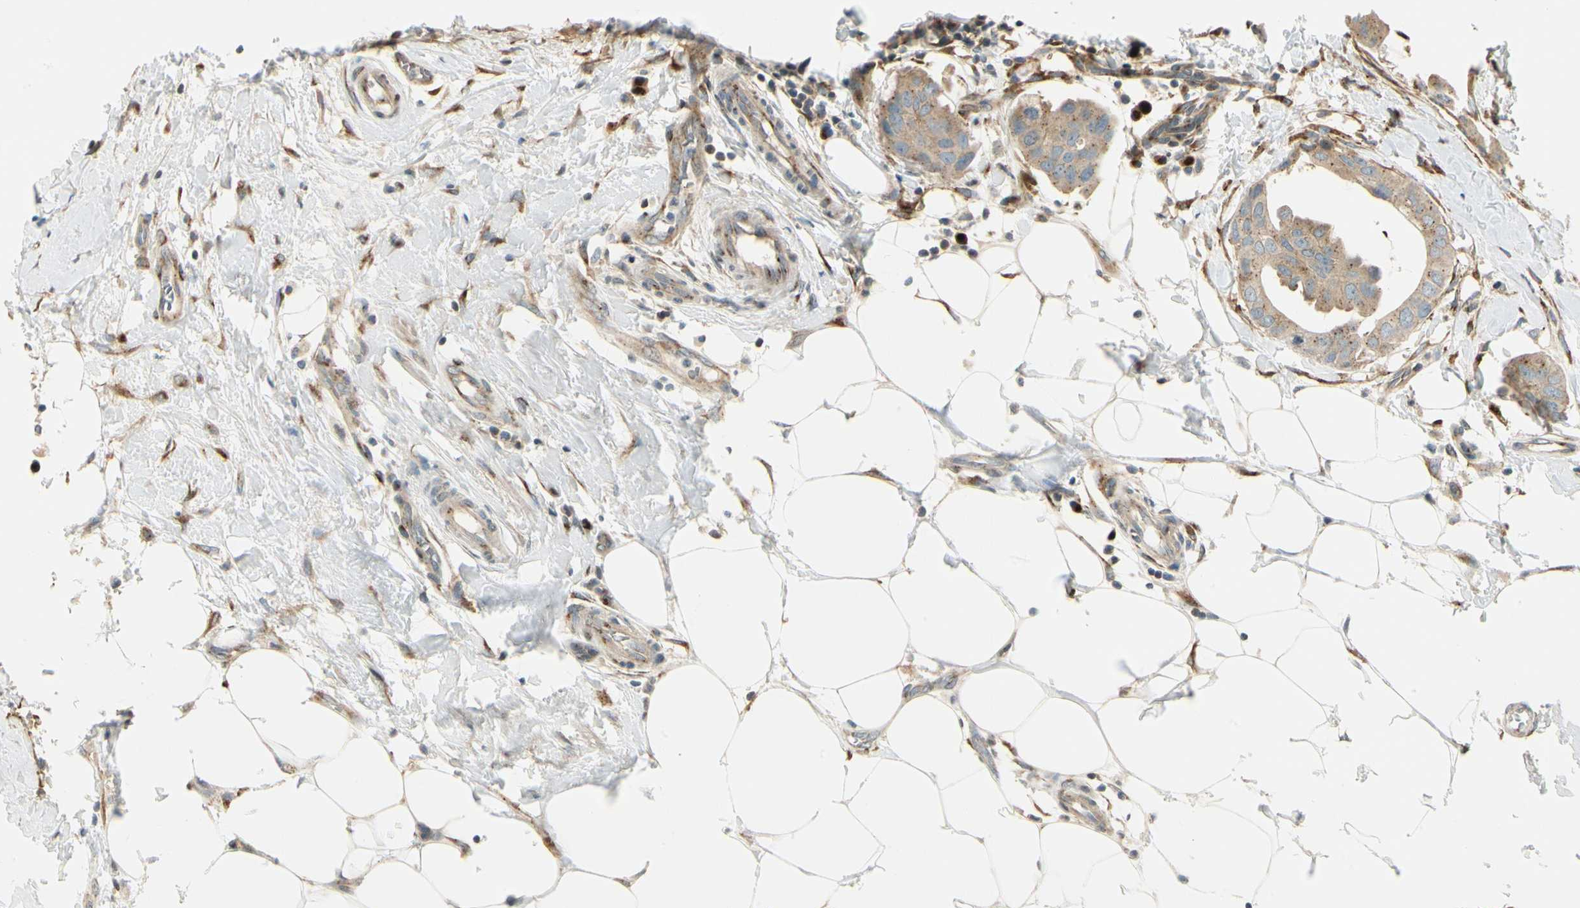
{"staining": {"intensity": "weak", "quantity": ">75%", "location": "cytoplasmic/membranous"}, "tissue": "breast cancer", "cell_type": "Tumor cells", "image_type": "cancer", "snomed": [{"axis": "morphology", "description": "Duct carcinoma"}, {"axis": "topography", "description": "Breast"}], "caption": "Human intraductal carcinoma (breast) stained with a brown dye displays weak cytoplasmic/membranous positive staining in approximately >75% of tumor cells.", "gene": "MANSC1", "patient": {"sex": "female", "age": 40}}